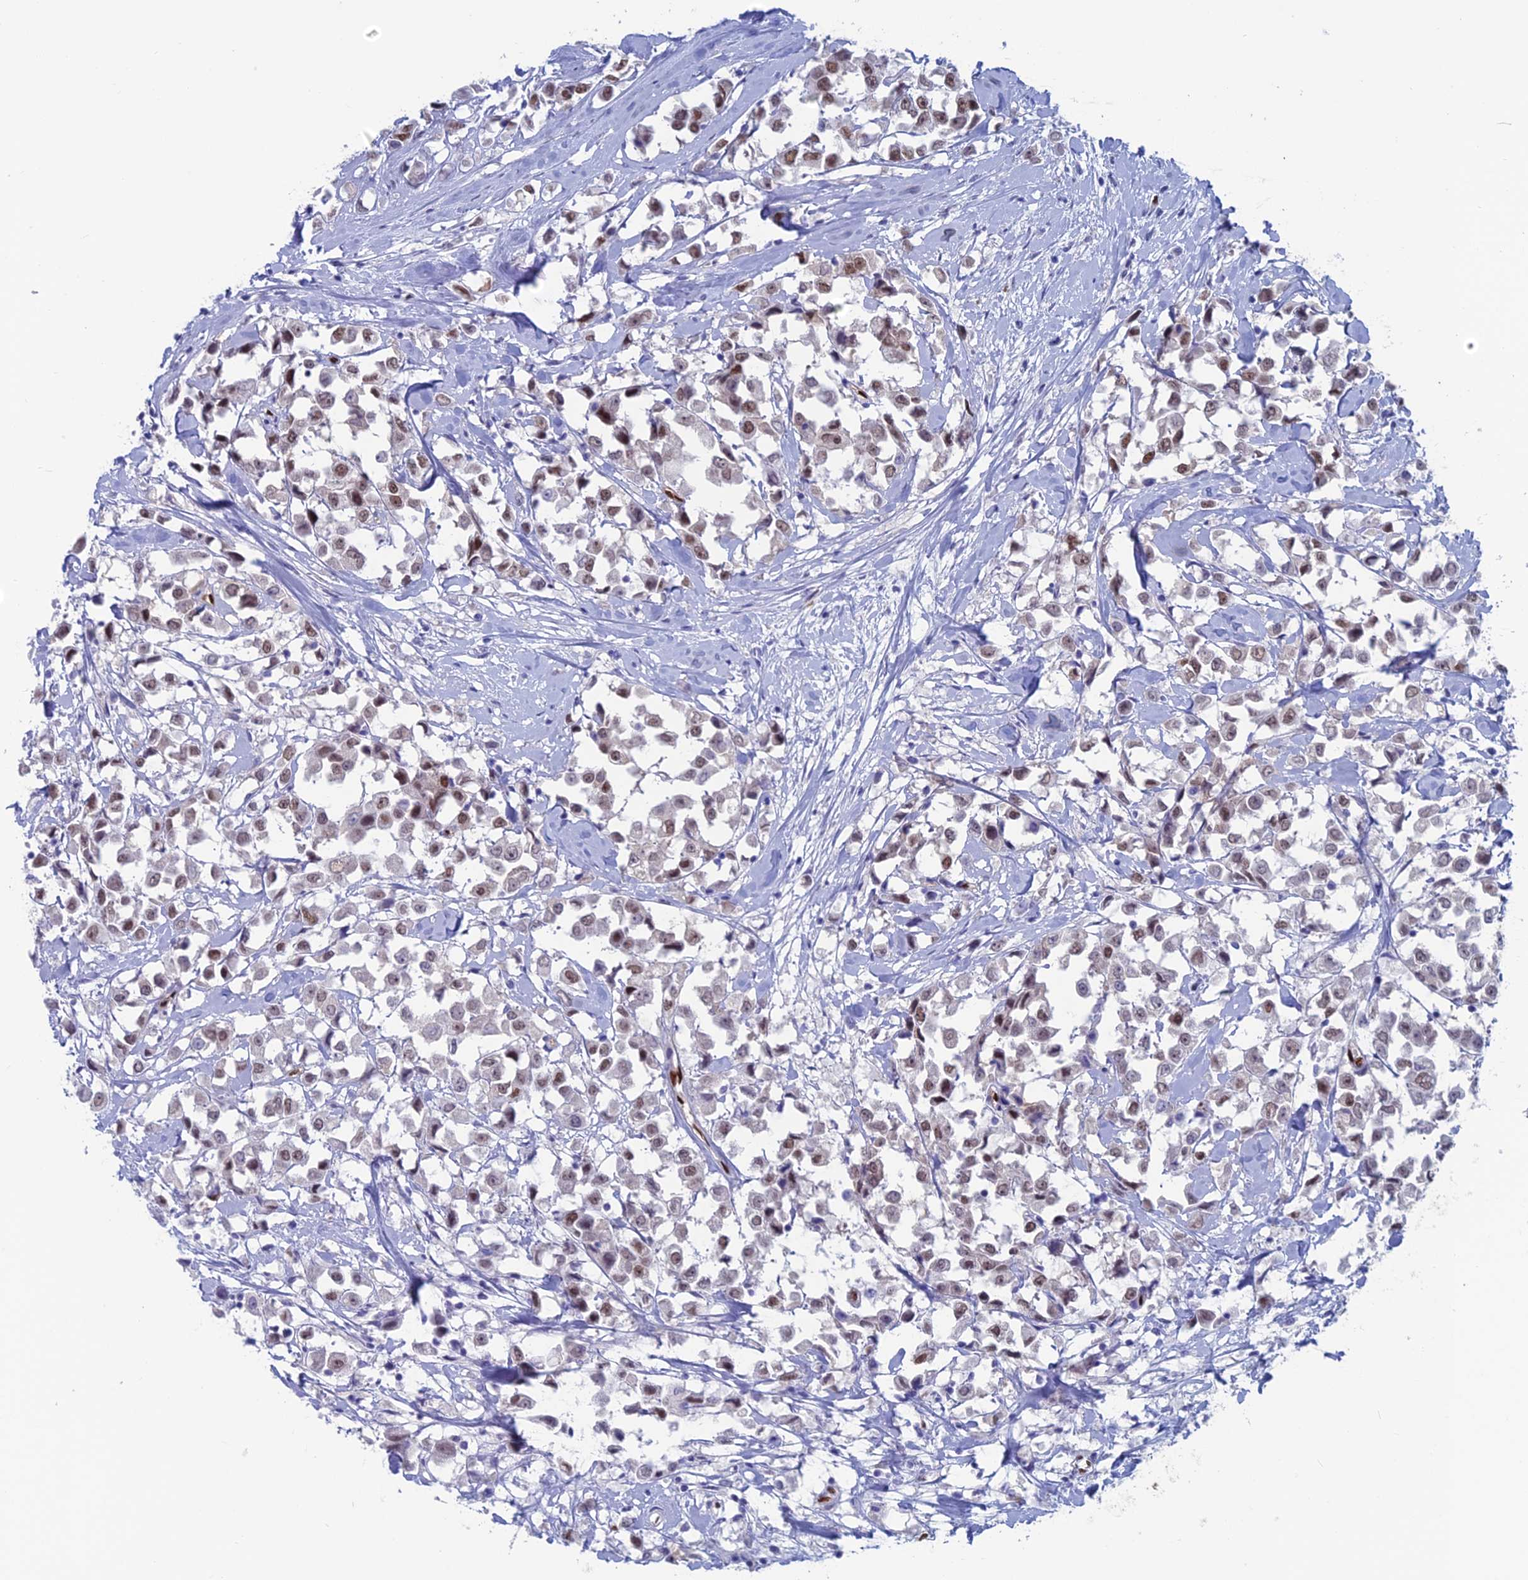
{"staining": {"intensity": "moderate", "quantity": "25%-75%", "location": "nuclear"}, "tissue": "breast cancer", "cell_type": "Tumor cells", "image_type": "cancer", "snomed": [{"axis": "morphology", "description": "Duct carcinoma"}, {"axis": "topography", "description": "Breast"}], "caption": "High-magnification brightfield microscopy of breast cancer stained with DAB (3,3'-diaminobenzidine) (brown) and counterstained with hematoxylin (blue). tumor cells exhibit moderate nuclear staining is seen in about25%-75% of cells. (IHC, brightfield microscopy, high magnification).", "gene": "NOL4L", "patient": {"sex": "female", "age": 61}}